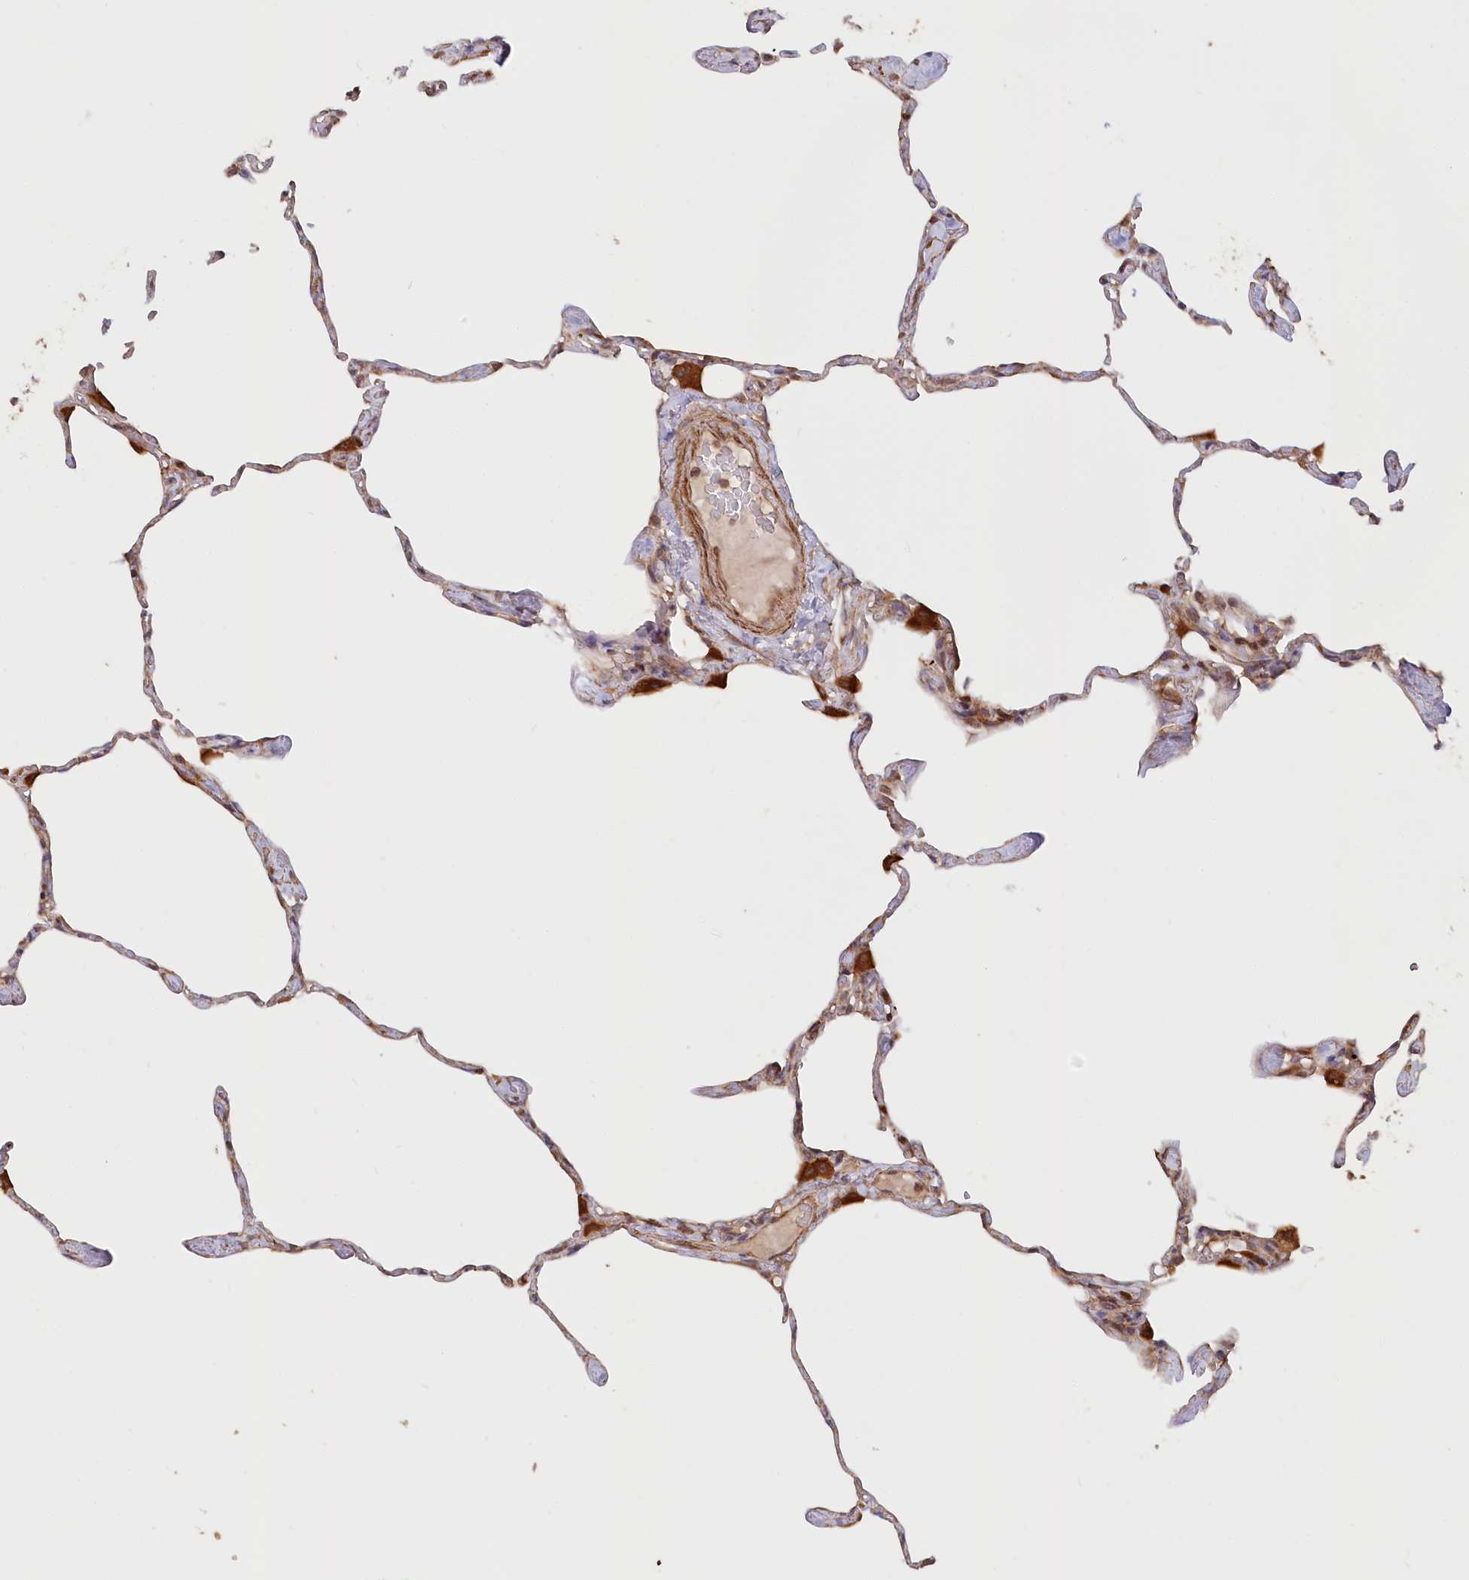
{"staining": {"intensity": "strong", "quantity": "25%-75%", "location": "cytoplasmic/membranous"}, "tissue": "lung", "cell_type": "Alveolar cells", "image_type": "normal", "snomed": [{"axis": "morphology", "description": "Normal tissue, NOS"}, {"axis": "topography", "description": "Lung"}], "caption": "A histopathology image showing strong cytoplasmic/membranous positivity in approximately 25%-75% of alveolar cells in benign lung, as visualized by brown immunohistochemical staining.", "gene": "PAIP2", "patient": {"sex": "male", "age": 65}}